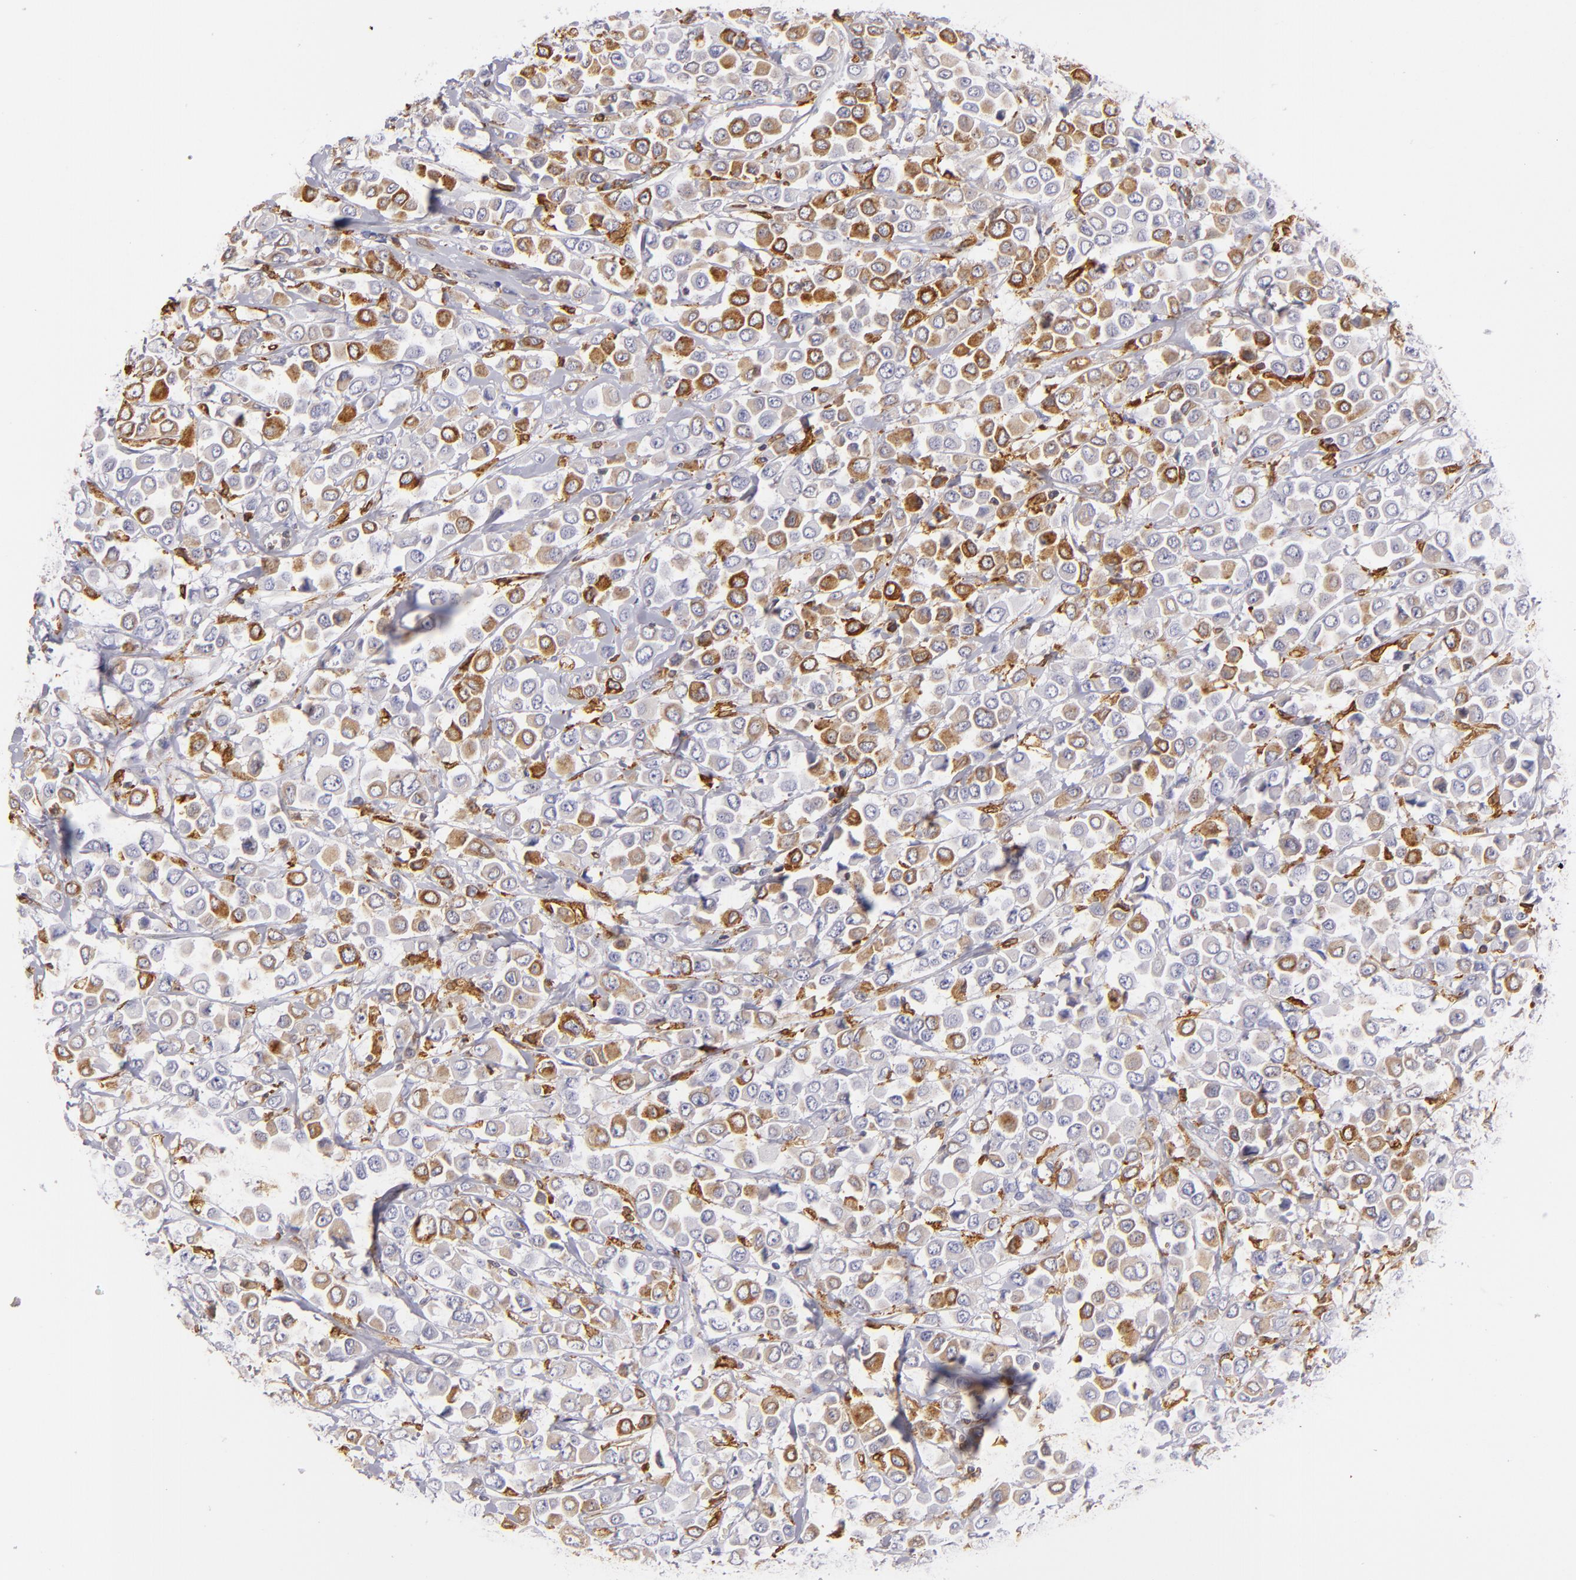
{"staining": {"intensity": "moderate", "quantity": "25%-75%", "location": "cytoplasmic/membranous"}, "tissue": "breast cancer", "cell_type": "Tumor cells", "image_type": "cancer", "snomed": [{"axis": "morphology", "description": "Duct carcinoma"}, {"axis": "topography", "description": "Breast"}], "caption": "Immunohistochemical staining of human invasive ductal carcinoma (breast) displays moderate cytoplasmic/membranous protein expression in approximately 25%-75% of tumor cells.", "gene": "CD74", "patient": {"sex": "female", "age": 61}}